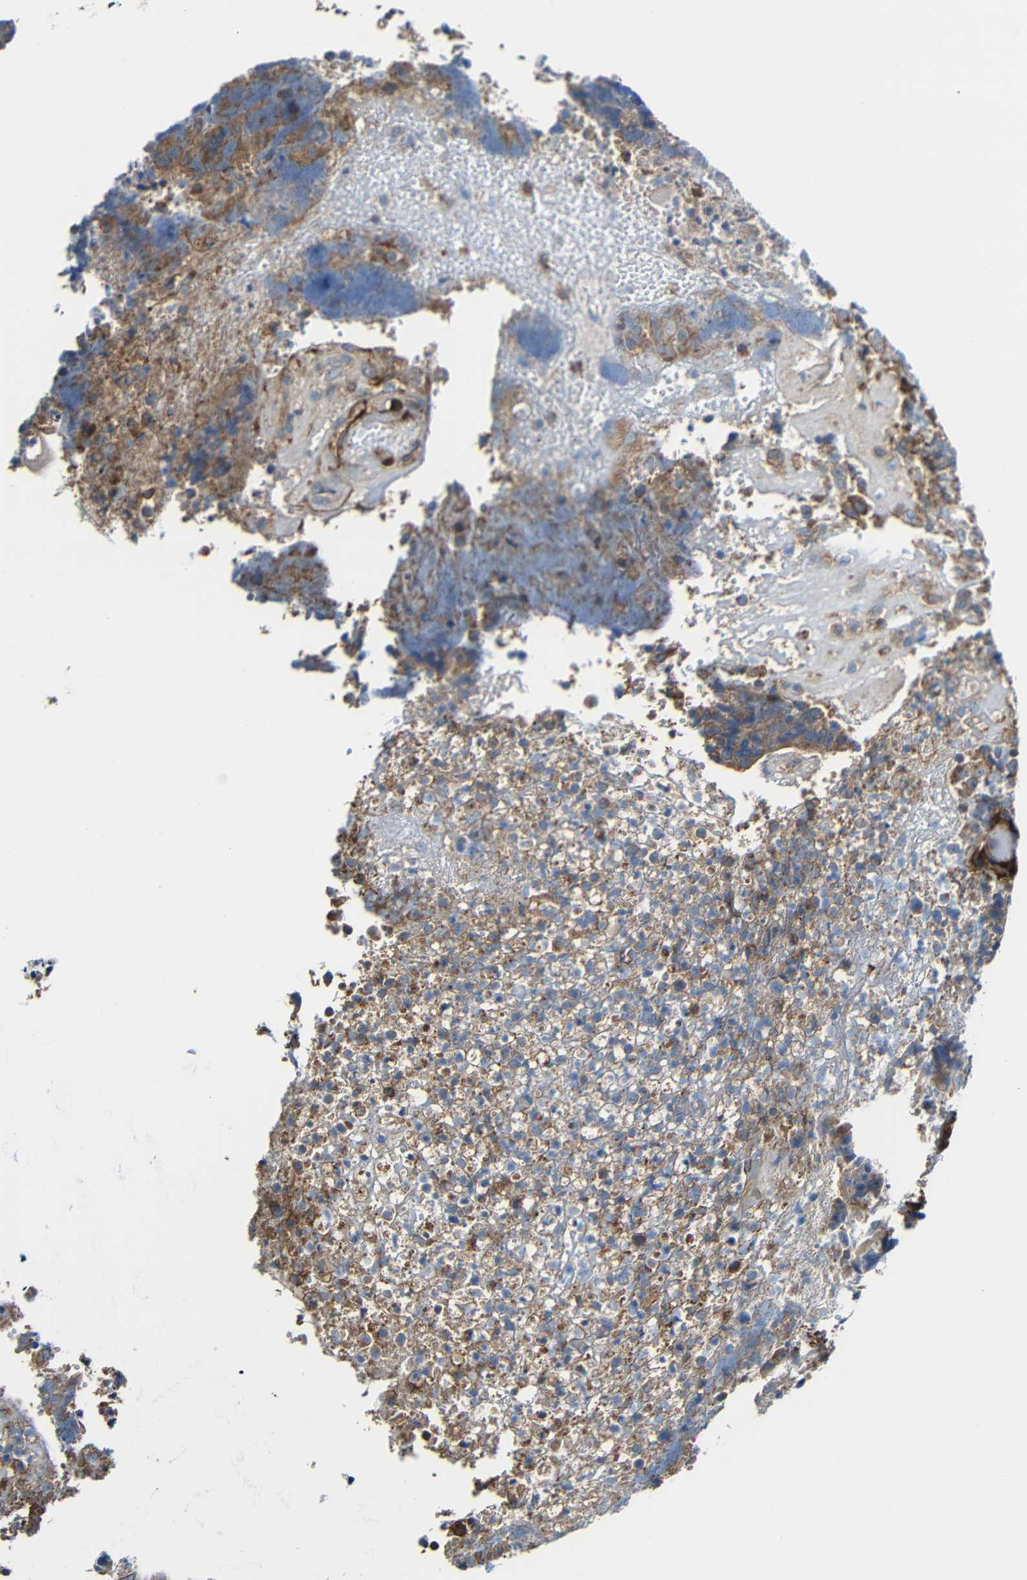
{"staining": {"intensity": "moderate", "quantity": ">75%", "location": "cytoplasmic/membranous"}, "tissue": "colorectal cancer", "cell_type": "Tumor cells", "image_type": "cancer", "snomed": [{"axis": "morphology", "description": "Adenocarcinoma, NOS"}, {"axis": "topography", "description": "Rectum"}], "caption": "Immunohistochemistry (DAB) staining of human adenocarcinoma (colorectal) reveals moderate cytoplasmic/membranous protein expression in approximately >75% of tumor cells. (IHC, brightfield microscopy, high magnification).", "gene": "IGSF10", "patient": {"sex": "male", "age": 72}}